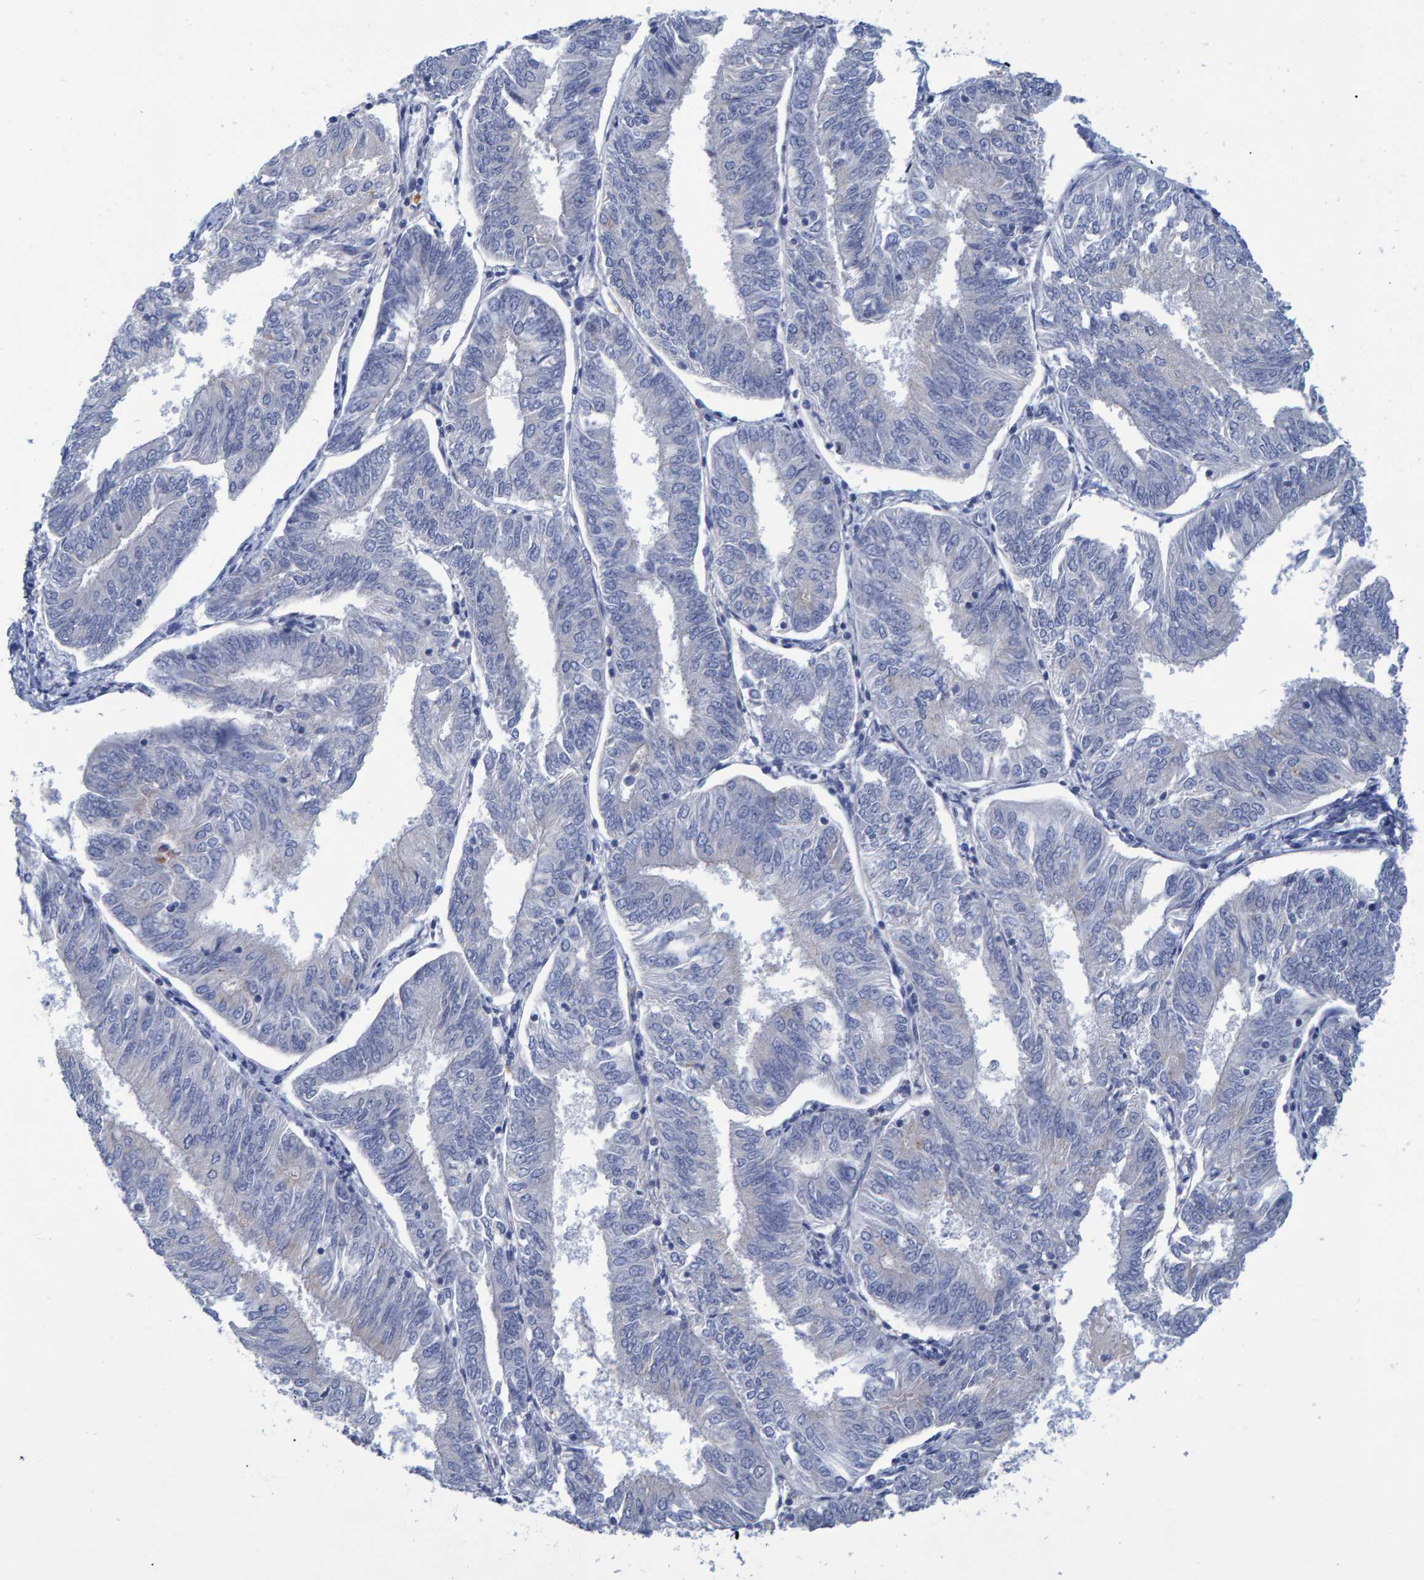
{"staining": {"intensity": "negative", "quantity": "none", "location": "none"}, "tissue": "endometrial cancer", "cell_type": "Tumor cells", "image_type": "cancer", "snomed": [{"axis": "morphology", "description": "Adenocarcinoma, NOS"}, {"axis": "topography", "description": "Endometrium"}], "caption": "Immunohistochemistry of human adenocarcinoma (endometrial) reveals no positivity in tumor cells. (Stains: DAB immunohistochemistry (IHC) with hematoxylin counter stain, Microscopy: brightfield microscopy at high magnification).", "gene": "PROCA1", "patient": {"sex": "female", "age": 58}}